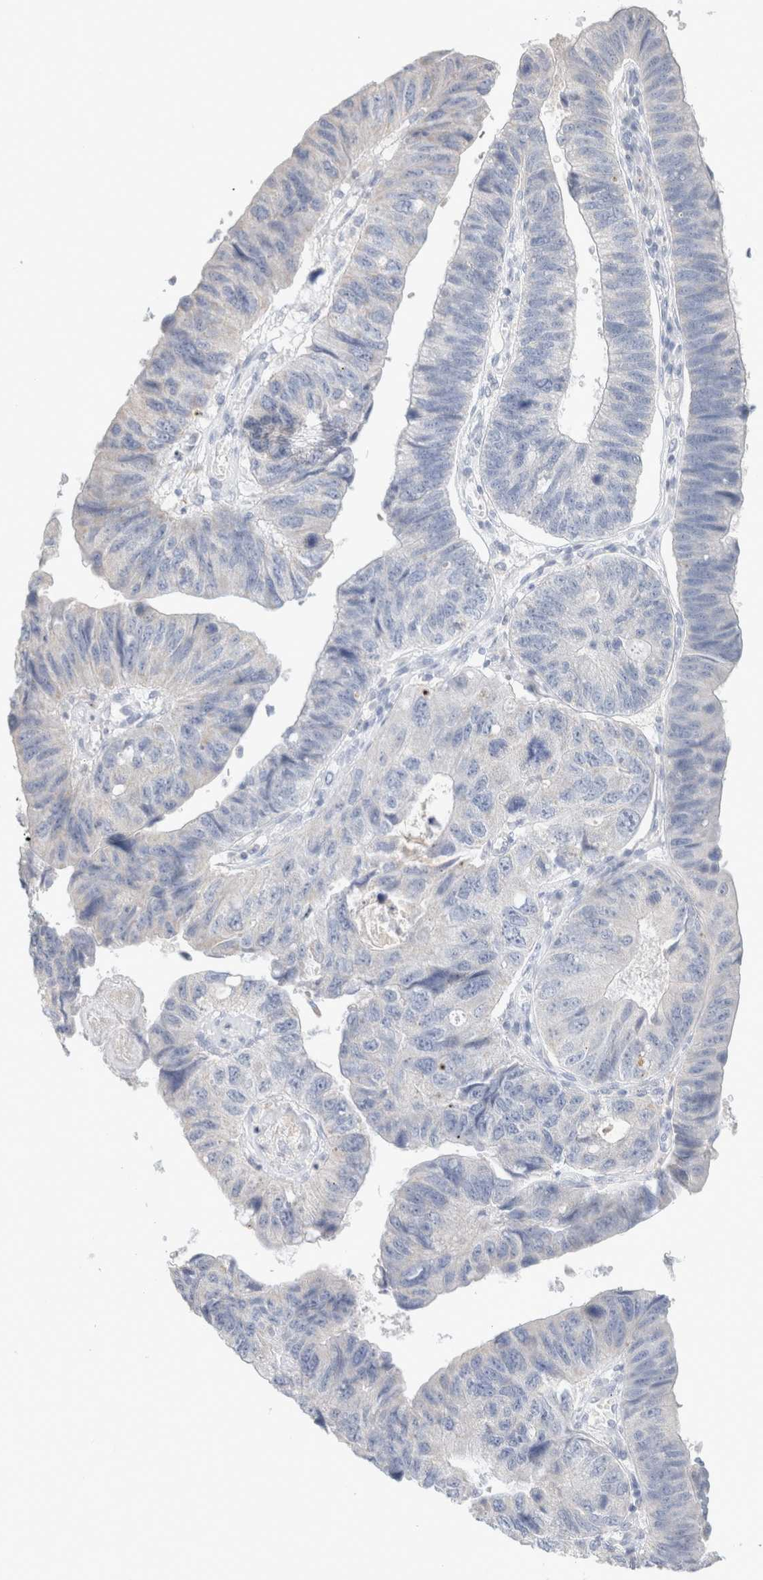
{"staining": {"intensity": "negative", "quantity": "none", "location": "none"}, "tissue": "stomach cancer", "cell_type": "Tumor cells", "image_type": "cancer", "snomed": [{"axis": "morphology", "description": "Adenocarcinoma, NOS"}, {"axis": "topography", "description": "Stomach"}], "caption": "A micrograph of human stomach cancer is negative for staining in tumor cells.", "gene": "HEXD", "patient": {"sex": "male", "age": 59}}